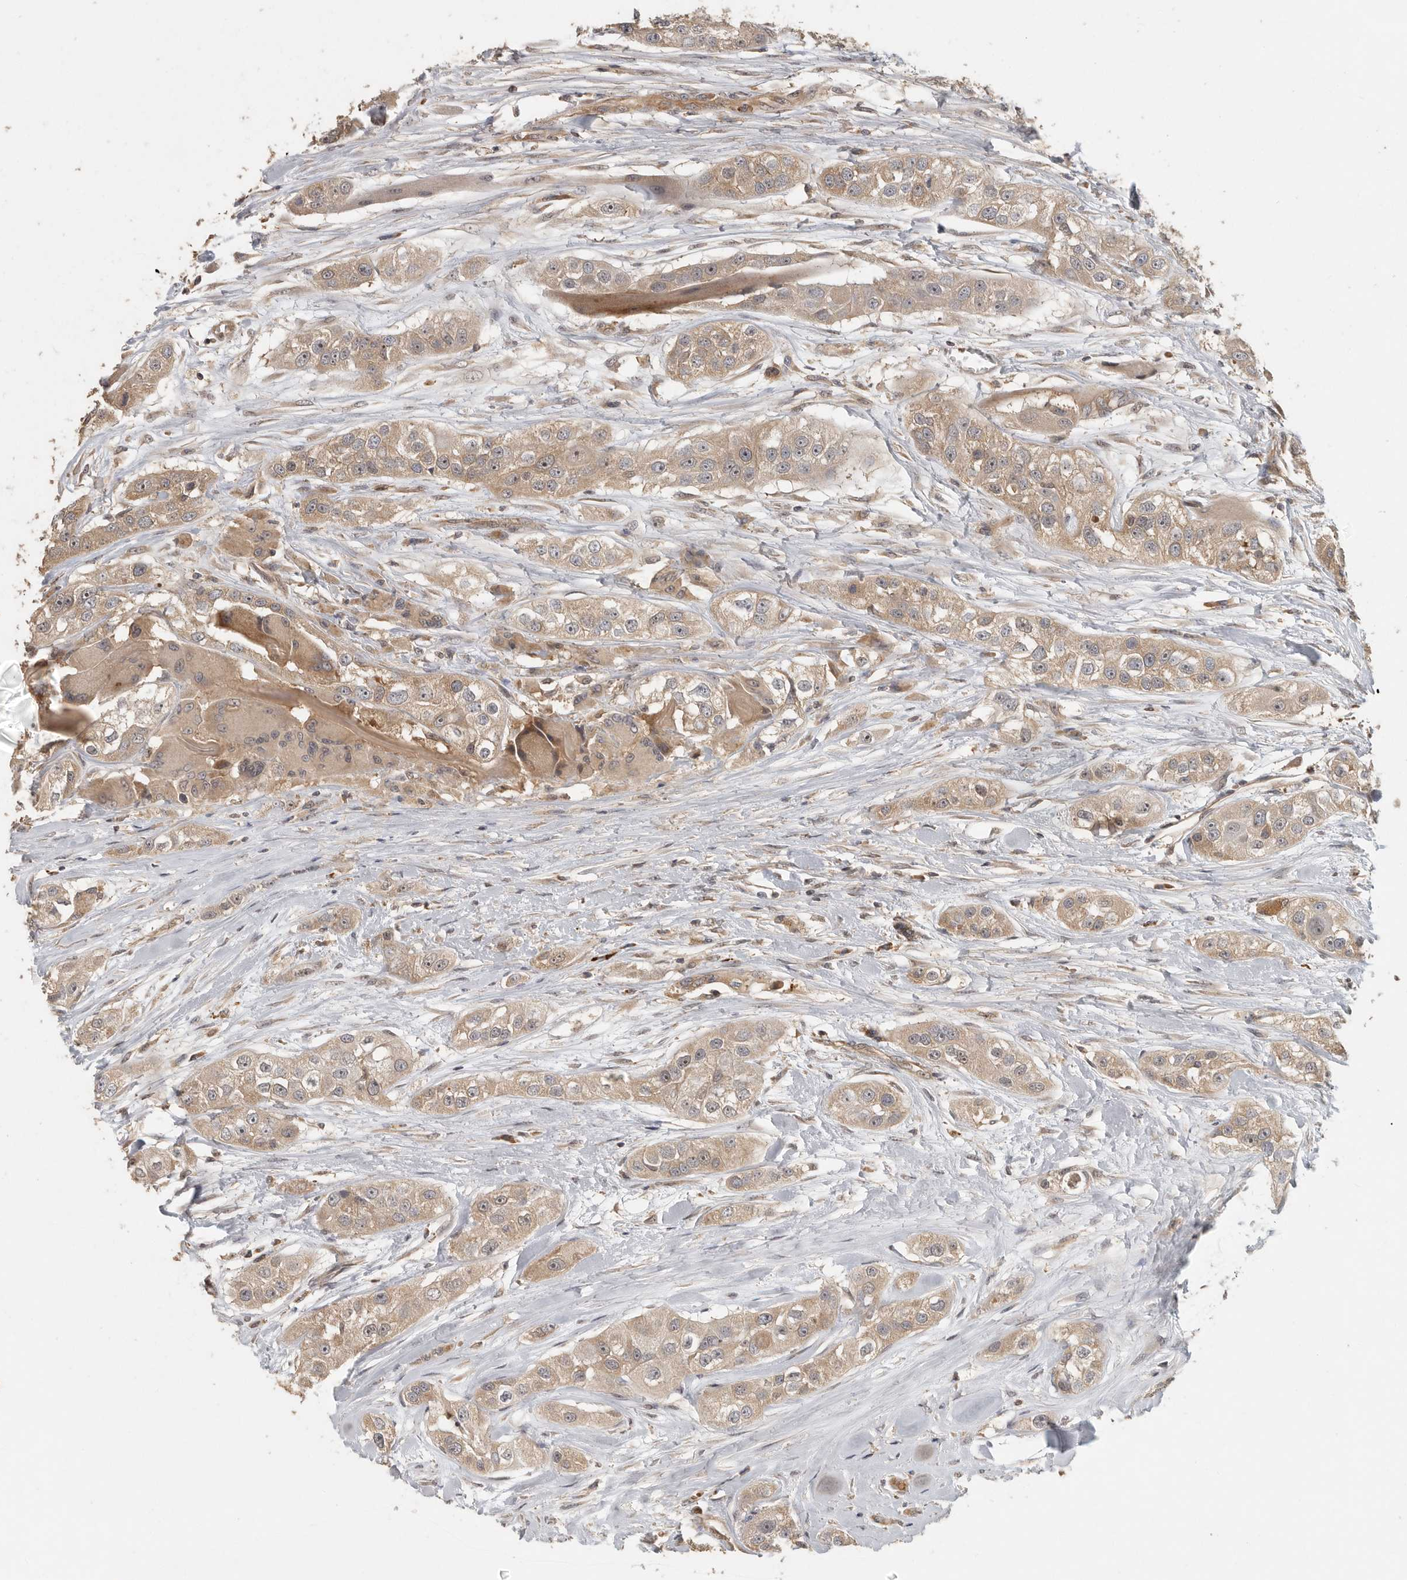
{"staining": {"intensity": "moderate", "quantity": ">75%", "location": "cytoplasmic/membranous,nuclear"}, "tissue": "head and neck cancer", "cell_type": "Tumor cells", "image_type": "cancer", "snomed": [{"axis": "morphology", "description": "Normal tissue, NOS"}, {"axis": "morphology", "description": "Squamous cell carcinoma, NOS"}, {"axis": "topography", "description": "Skeletal muscle"}, {"axis": "topography", "description": "Head-Neck"}], "caption": "Human head and neck cancer (squamous cell carcinoma) stained with a protein marker reveals moderate staining in tumor cells.", "gene": "CCT8", "patient": {"sex": "male", "age": 51}}